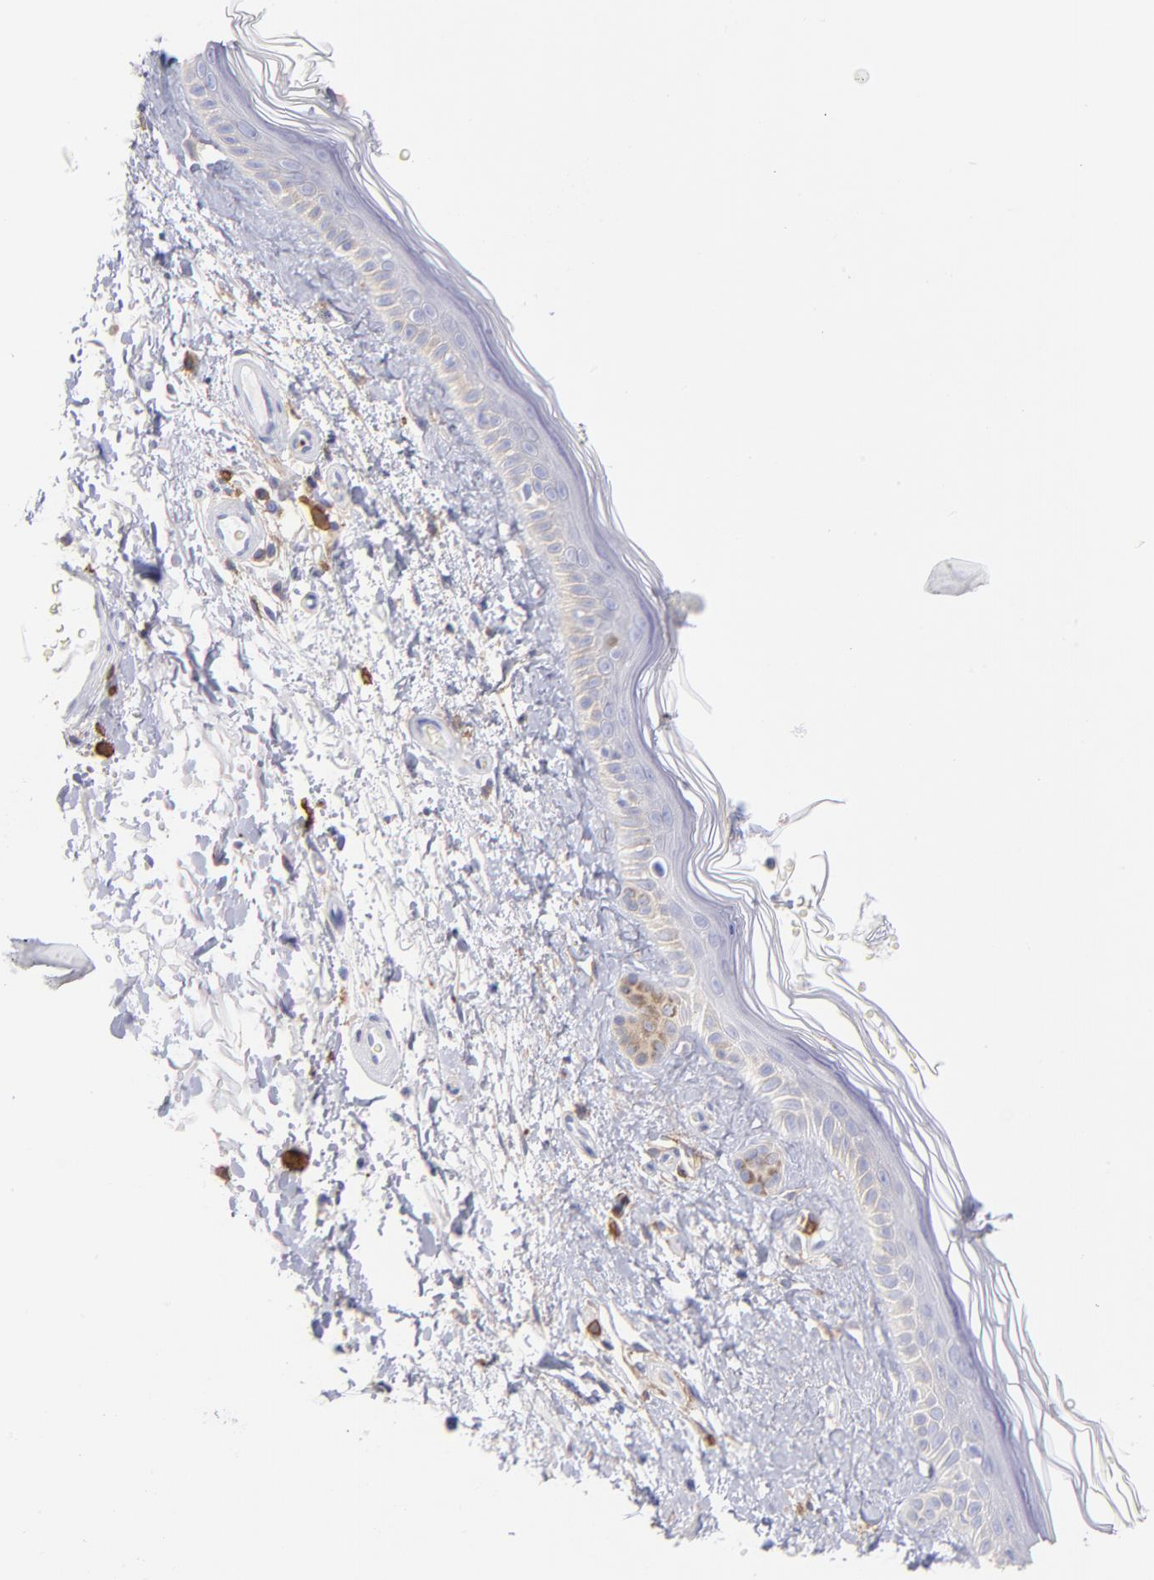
{"staining": {"intensity": "negative", "quantity": "none", "location": "none"}, "tissue": "skin", "cell_type": "Fibroblasts", "image_type": "normal", "snomed": [{"axis": "morphology", "description": "Normal tissue, NOS"}, {"axis": "topography", "description": "Skin"}], "caption": "A photomicrograph of human skin is negative for staining in fibroblasts.", "gene": "PRKCA", "patient": {"sex": "male", "age": 63}}